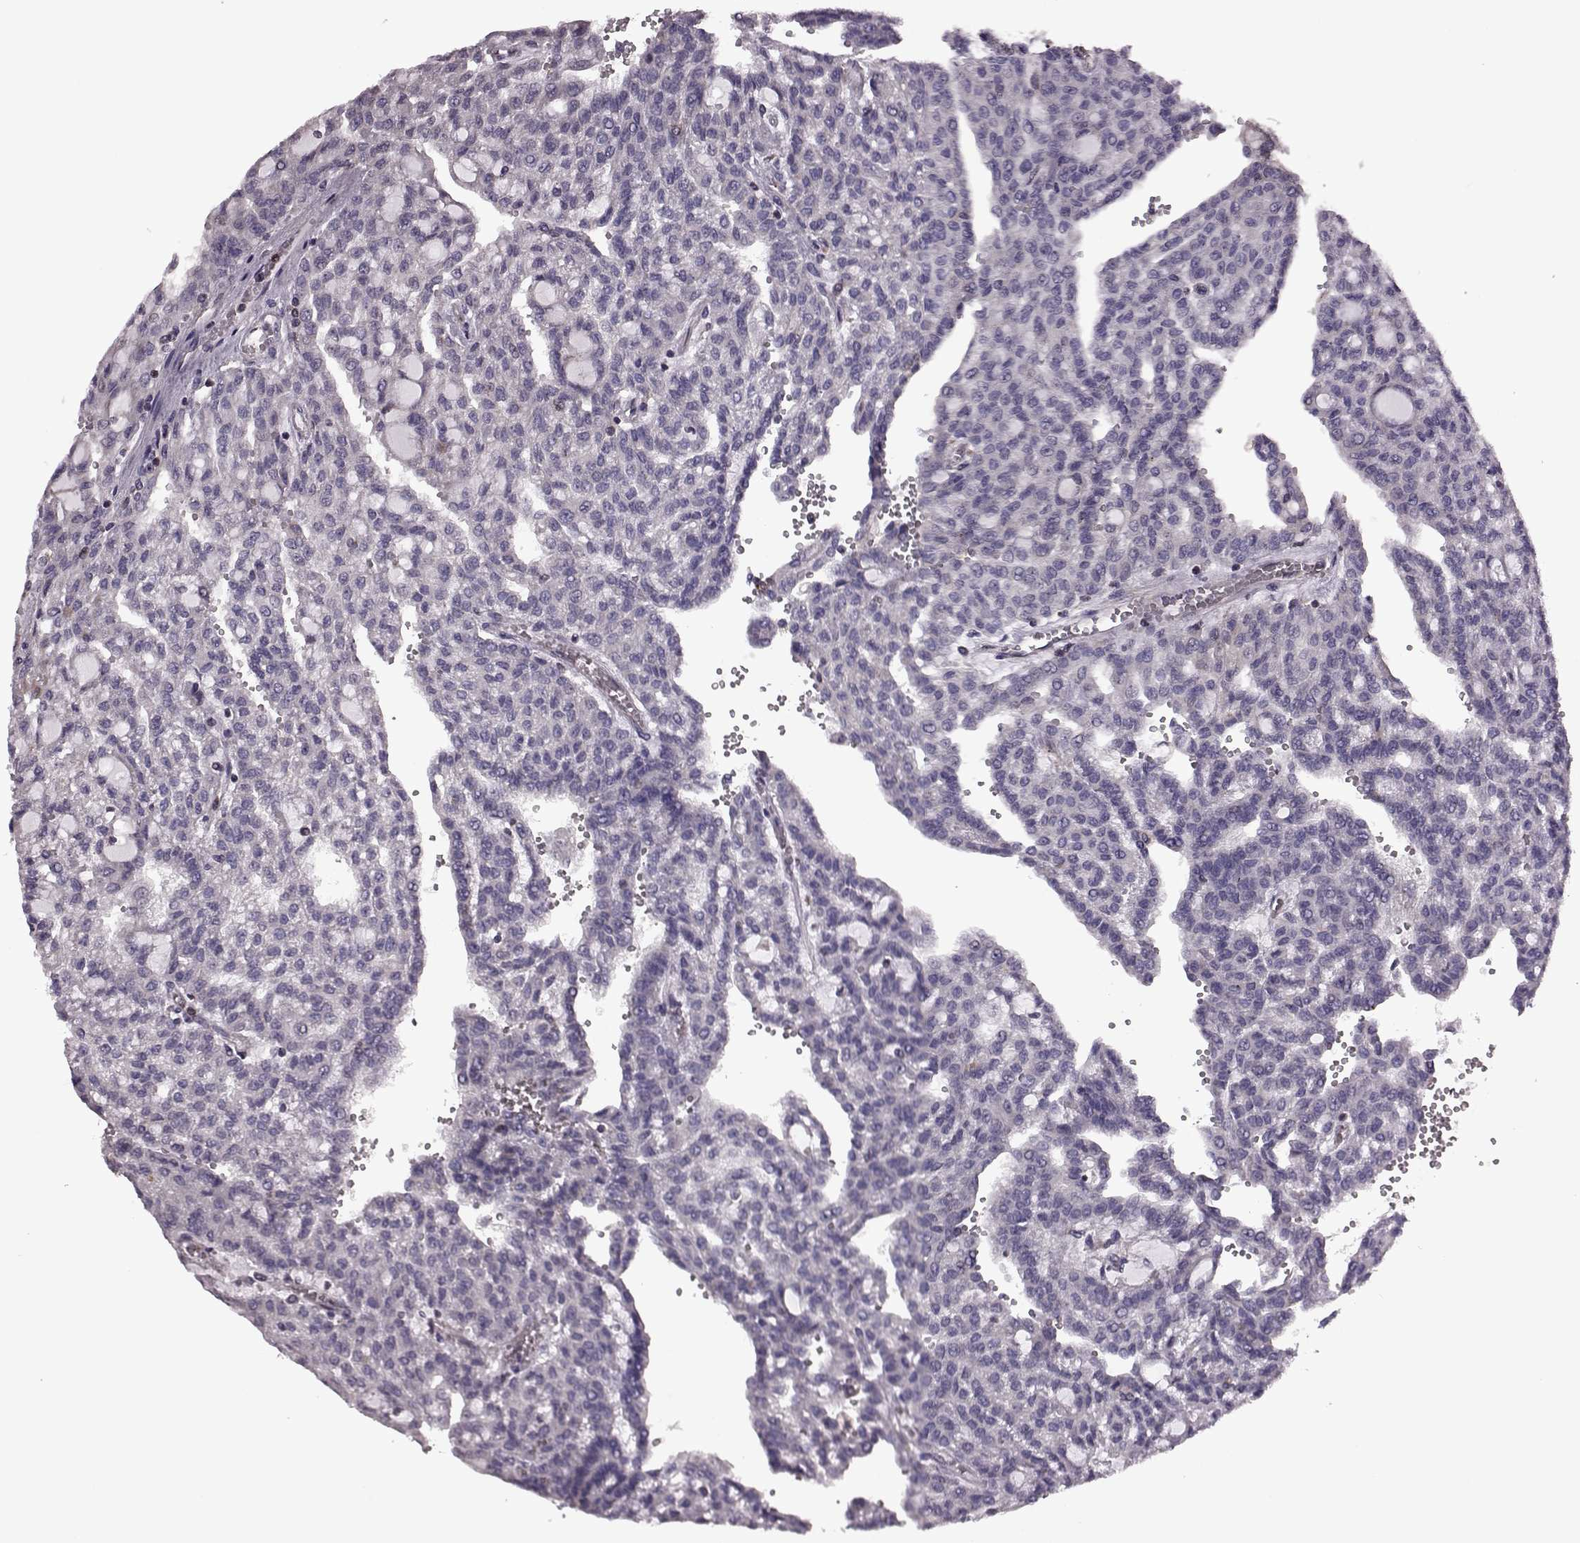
{"staining": {"intensity": "negative", "quantity": "none", "location": "none"}, "tissue": "renal cancer", "cell_type": "Tumor cells", "image_type": "cancer", "snomed": [{"axis": "morphology", "description": "Adenocarcinoma, NOS"}, {"axis": "topography", "description": "Kidney"}], "caption": "A histopathology image of renal cancer stained for a protein shows no brown staining in tumor cells.", "gene": "CDC42SE1", "patient": {"sex": "male", "age": 63}}